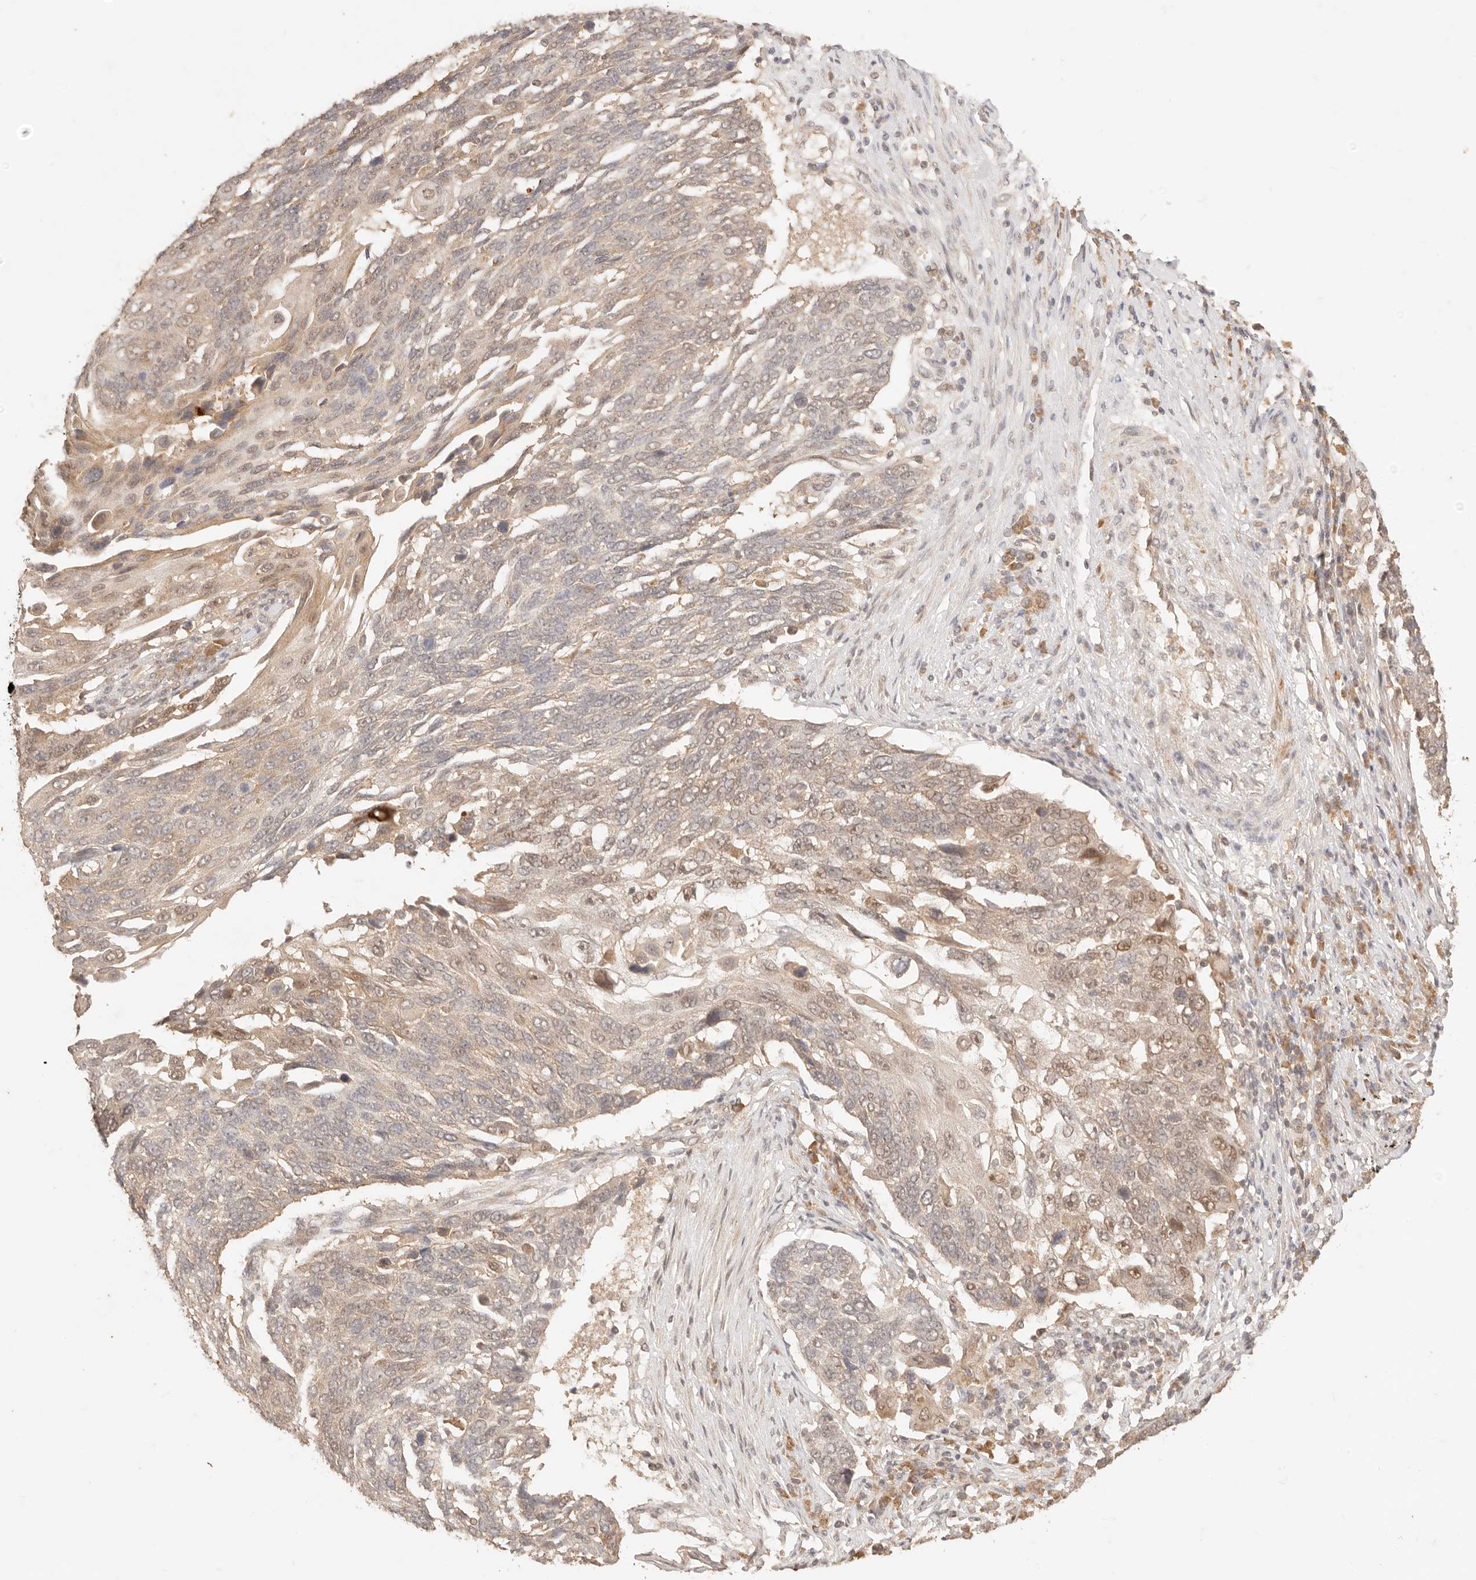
{"staining": {"intensity": "weak", "quantity": "25%-75%", "location": "cytoplasmic/membranous,nuclear"}, "tissue": "lung cancer", "cell_type": "Tumor cells", "image_type": "cancer", "snomed": [{"axis": "morphology", "description": "Squamous cell carcinoma, NOS"}, {"axis": "topography", "description": "Lung"}], "caption": "A photomicrograph of squamous cell carcinoma (lung) stained for a protein shows weak cytoplasmic/membranous and nuclear brown staining in tumor cells. The protein of interest is stained brown, and the nuclei are stained in blue (DAB IHC with brightfield microscopy, high magnification).", "gene": "TRIM11", "patient": {"sex": "male", "age": 66}}